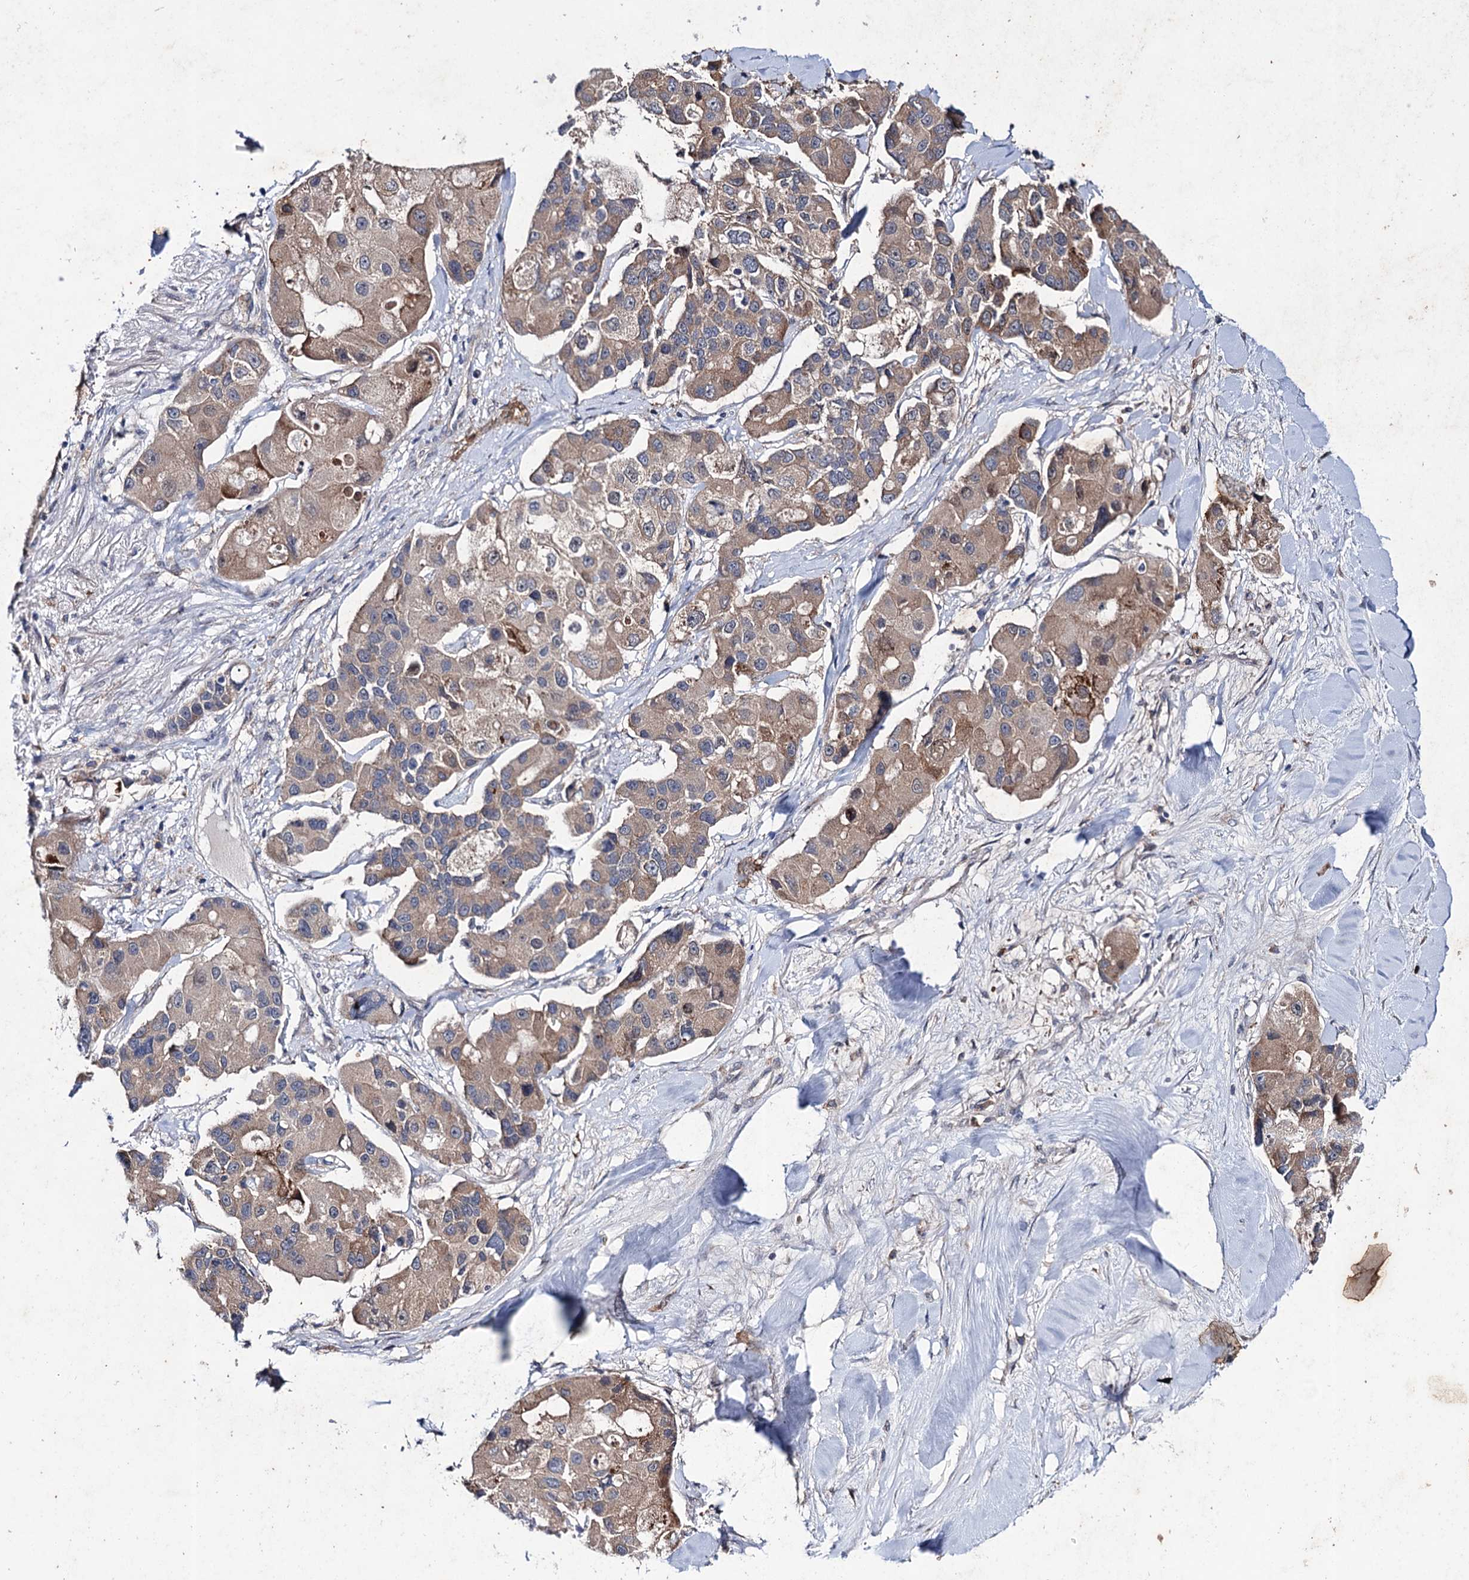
{"staining": {"intensity": "moderate", "quantity": "25%-75%", "location": "cytoplasmic/membranous"}, "tissue": "lung cancer", "cell_type": "Tumor cells", "image_type": "cancer", "snomed": [{"axis": "morphology", "description": "Adenocarcinoma, NOS"}, {"axis": "topography", "description": "Lung"}], "caption": "Immunohistochemical staining of lung cancer exhibits medium levels of moderate cytoplasmic/membranous protein staining in about 25%-75% of tumor cells.", "gene": "PTPN3", "patient": {"sex": "female", "age": 54}}